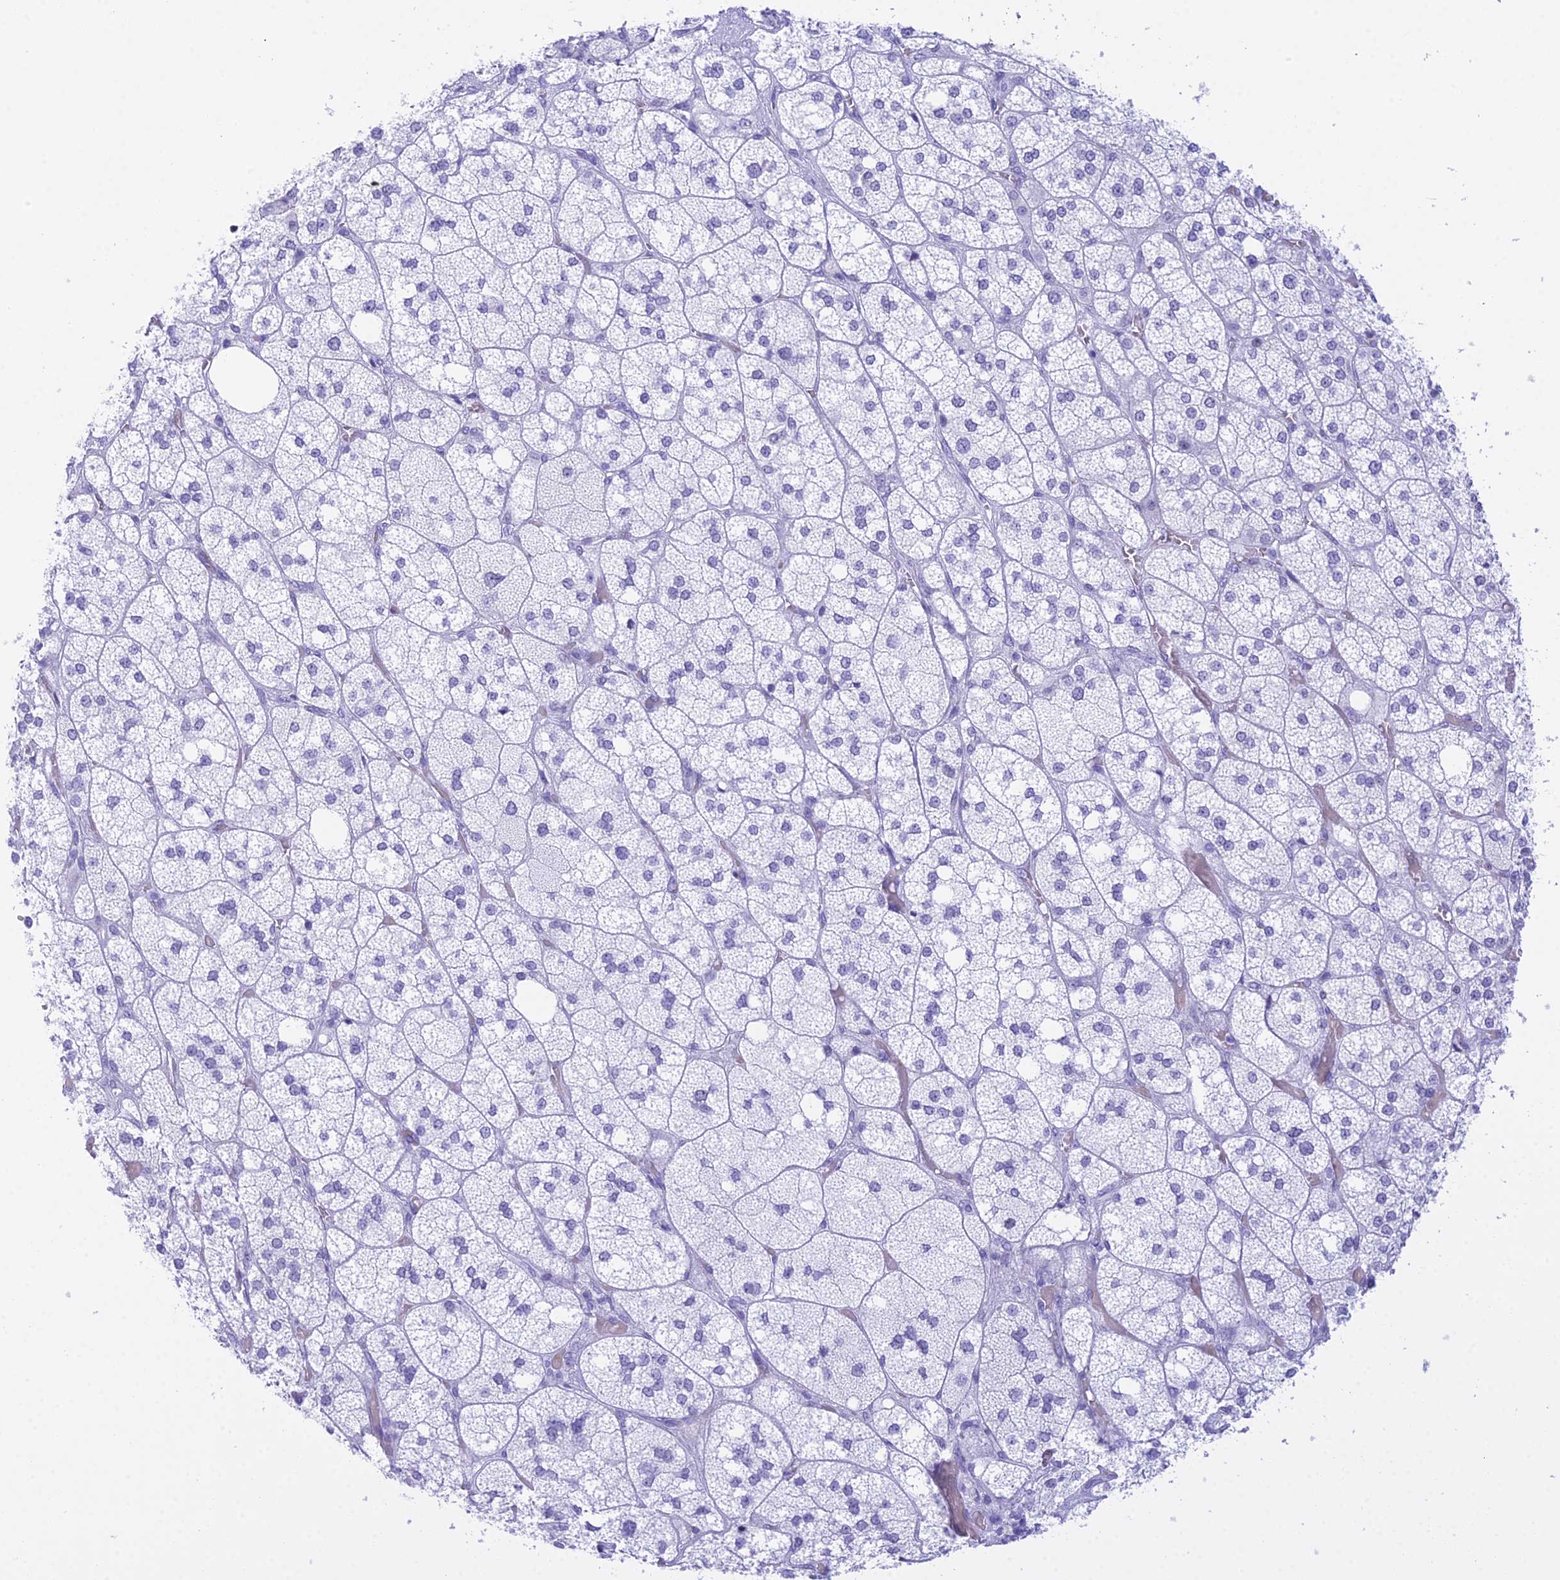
{"staining": {"intensity": "negative", "quantity": "none", "location": "none"}, "tissue": "adrenal gland", "cell_type": "Glandular cells", "image_type": "normal", "snomed": [{"axis": "morphology", "description": "Normal tissue, NOS"}, {"axis": "topography", "description": "Adrenal gland"}], "caption": "Immunohistochemistry of normal adrenal gland shows no positivity in glandular cells. Nuclei are stained in blue.", "gene": "RNPS1", "patient": {"sex": "male", "age": 61}}